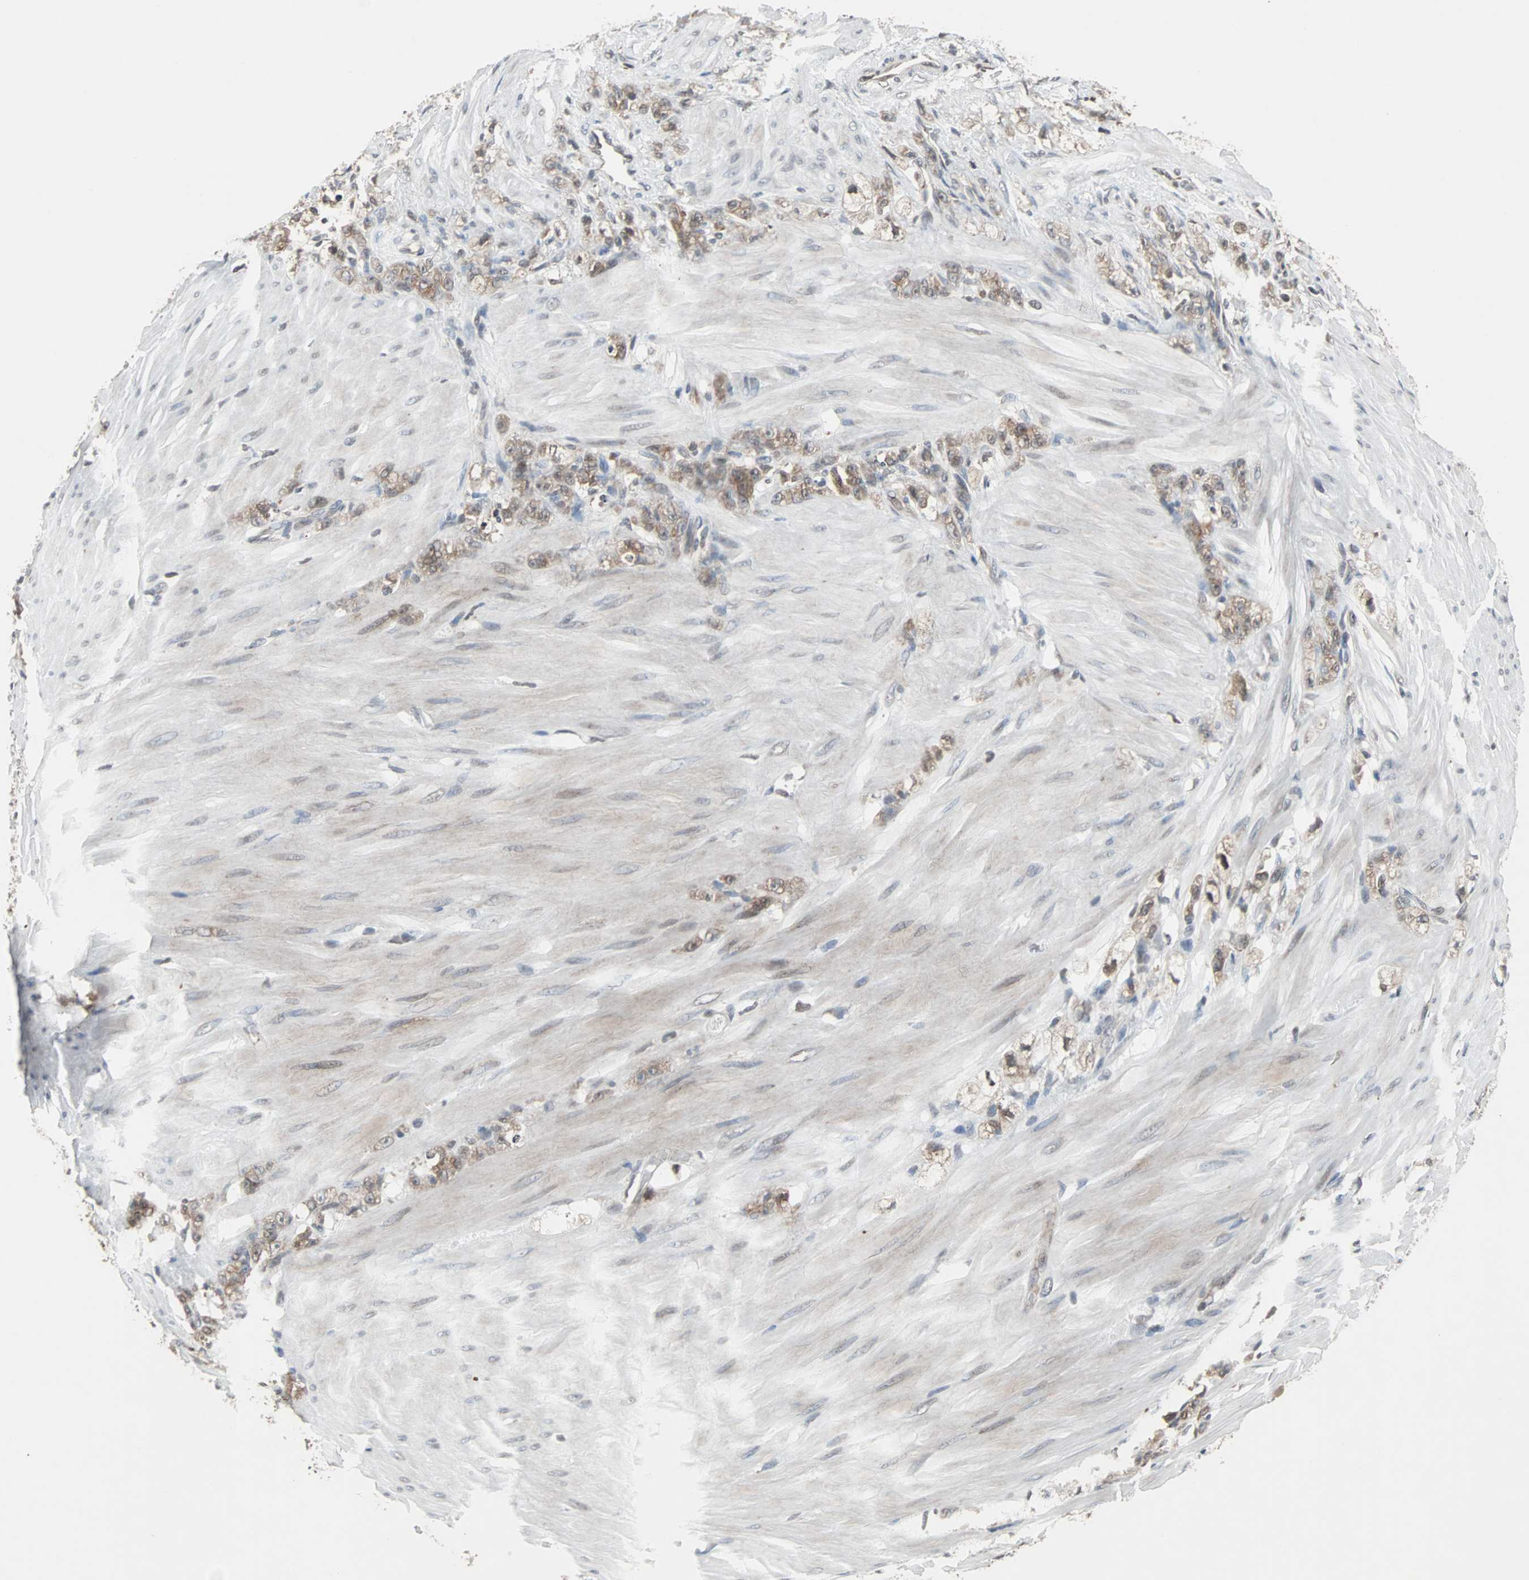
{"staining": {"intensity": "weak", "quantity": ">75%", "location": "cytoplasmic/membranous"}, "tissue": "stomach cancer", "cell_type": "Tumor cells", "image_type": "cancer", "snomed": [{"axis": "morphology", "description": "Adenocarcinoma, NOS"}, {"axis": "topography", "description": "Stomach"}], "caption": "Weak cytoplasmic/membranous staining is appreciated in about >75% of tumor cells in stomach cancer.", "gene": "LSR", "patient": {"sex": "male", "age": 82}}